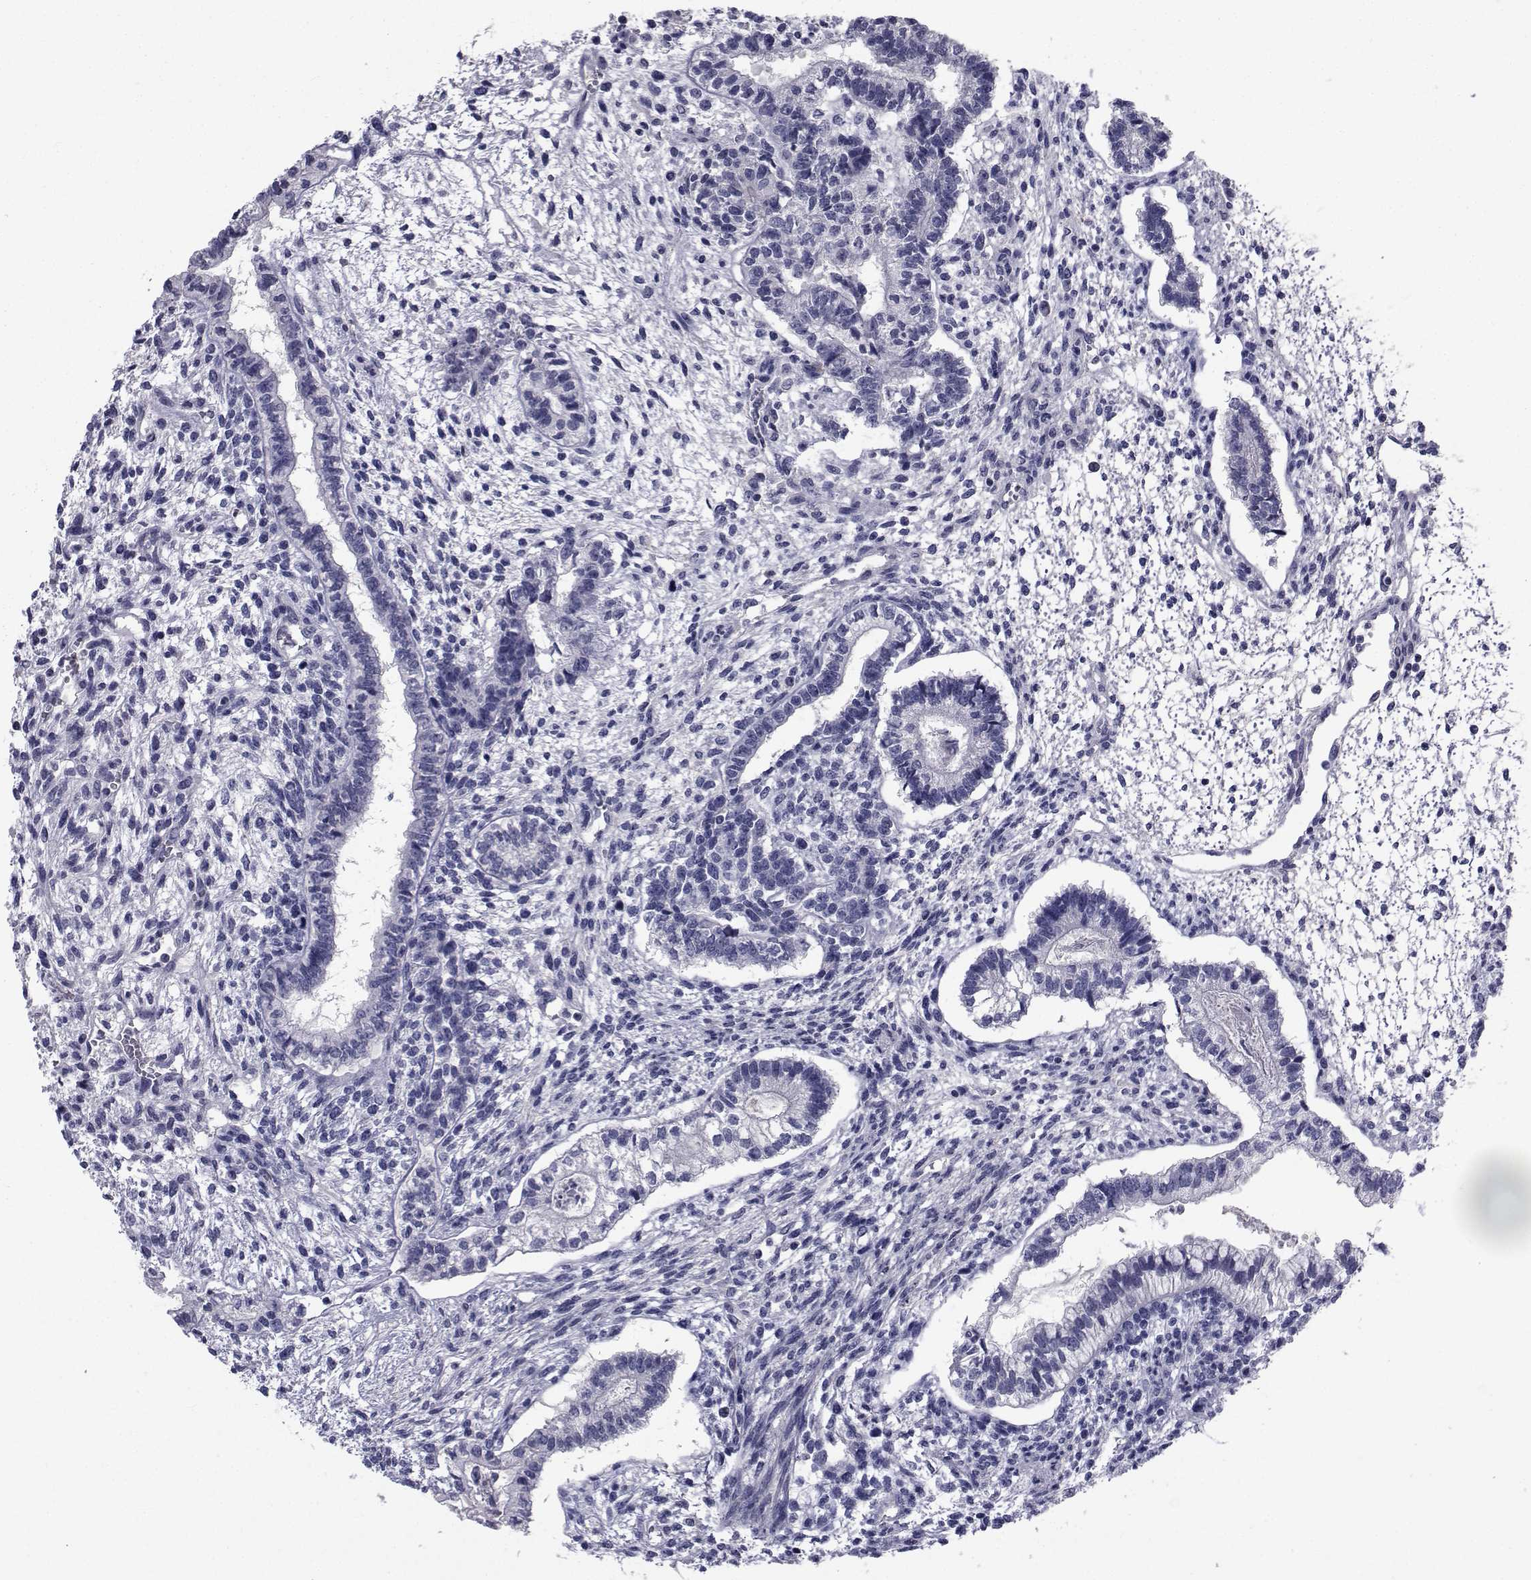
{"staining": {"intensity": "negative", "quantity": "none", "location": "none"}, "tissue": "testis cancer", "cell_type": "Tumor cells", "image_type": "cancer", "snomed": [{"axis": "morphology", "description": "Carcinoma, Embryonal, NOS"}, {"axis": "topography", "description": "Testis"}], "caption": "Protein analysis of testis embryonal carcinoma displays no significant staining in tumor cells.", "gene": "CHRNA1", "patient": {"sex": "male", "age": 37}}